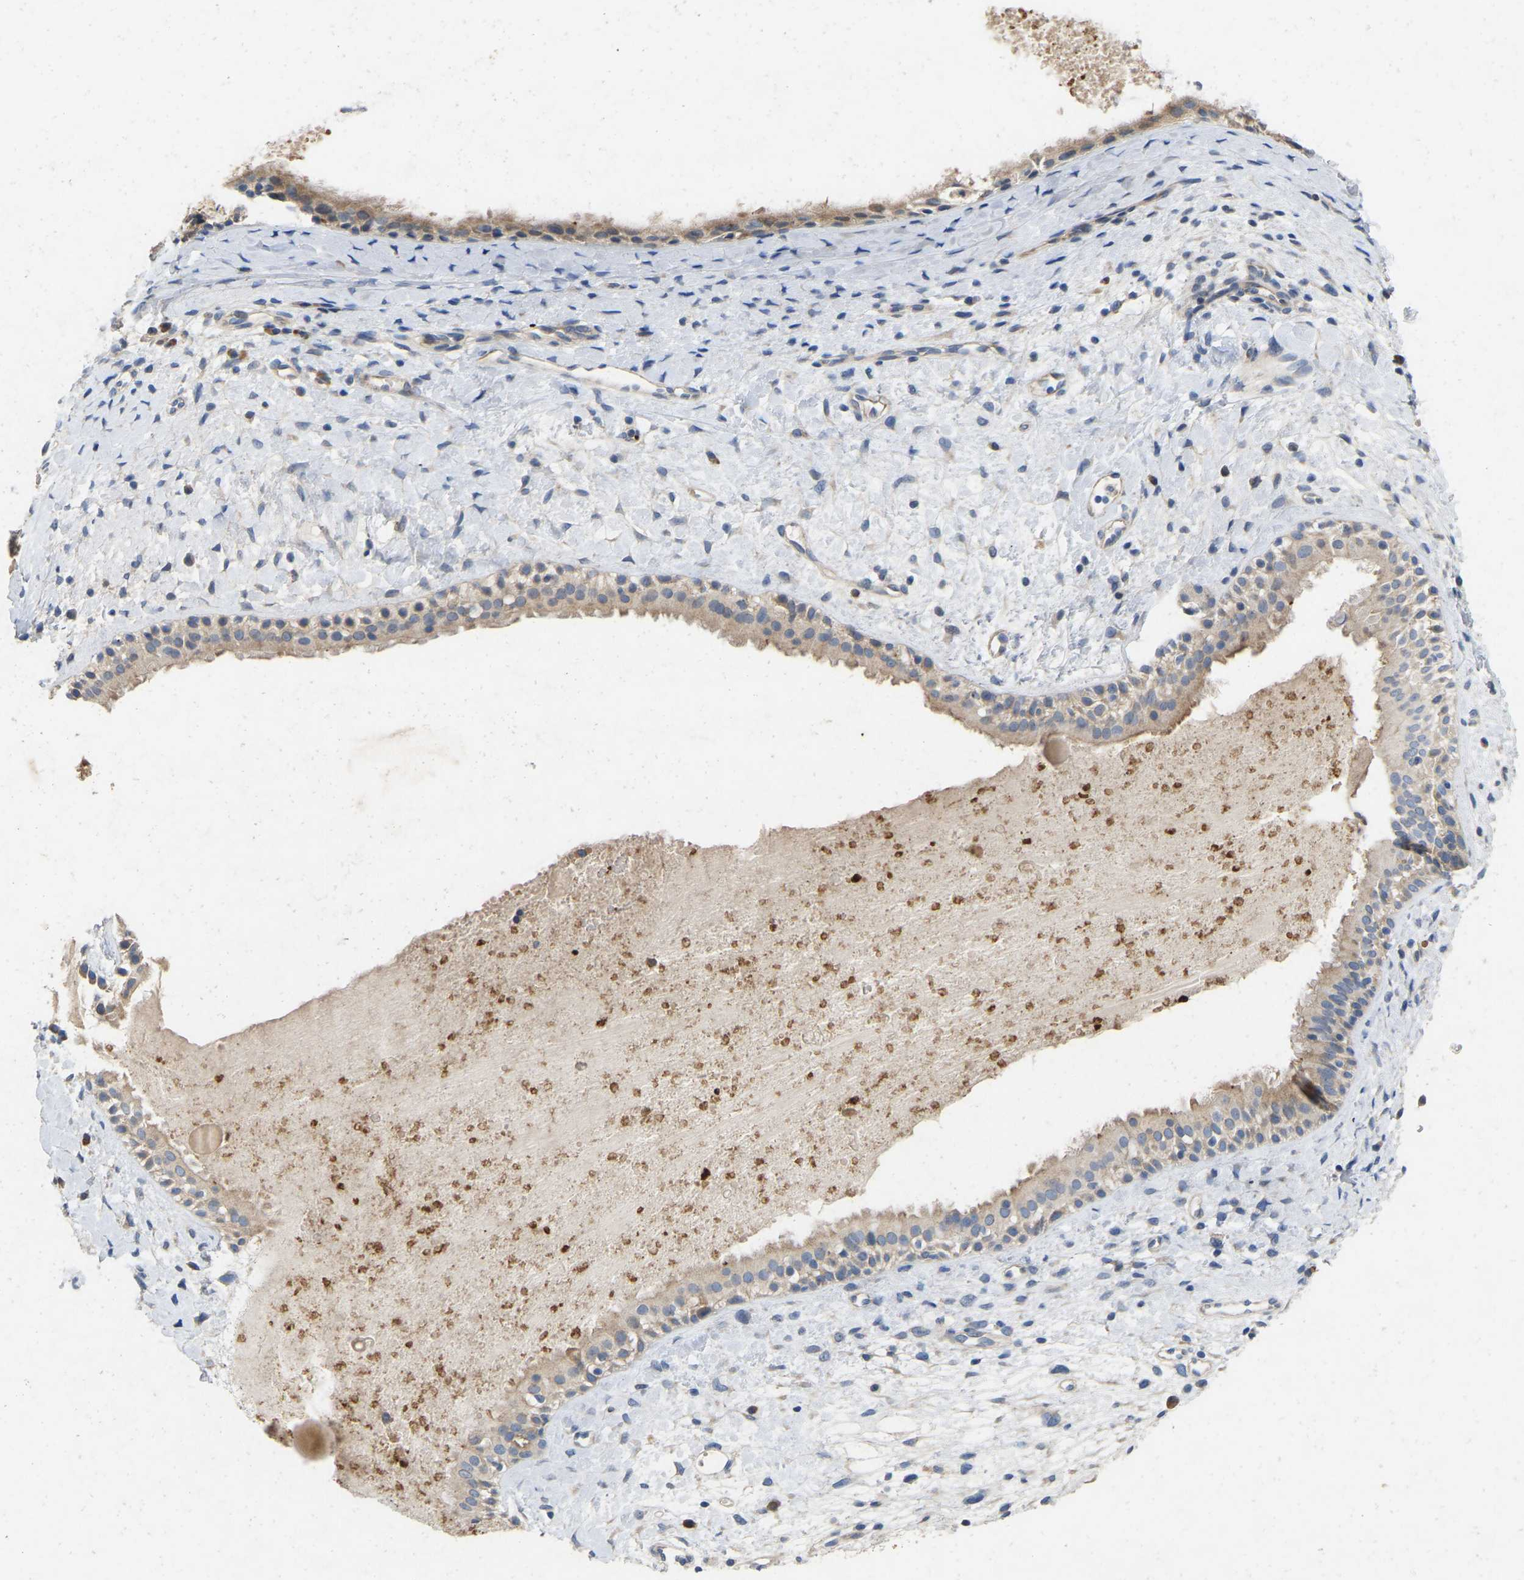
{"staining": {"intensity": "weak", "quantity": ">75%", "location": "cytoplasmic/membranous"}, "tissue": "nasopharynx", "cell_type": "Respiratory epithelial cells", "image_type": "normal", "snomed": [{"axis": "morphology", "description": "Normal tissue, NOS"}, {"axis": "topography", "description": "Nasopharynx"}], "caption": "Immunohistochemical staining of unremarkable nasopharynx demonstrates weak cytoplasmic/membranous protein expression in approximately >75% of respiratory epithelial cells.", "gene": "RHEB", "patient": {"sex": "male", "age": 22}}